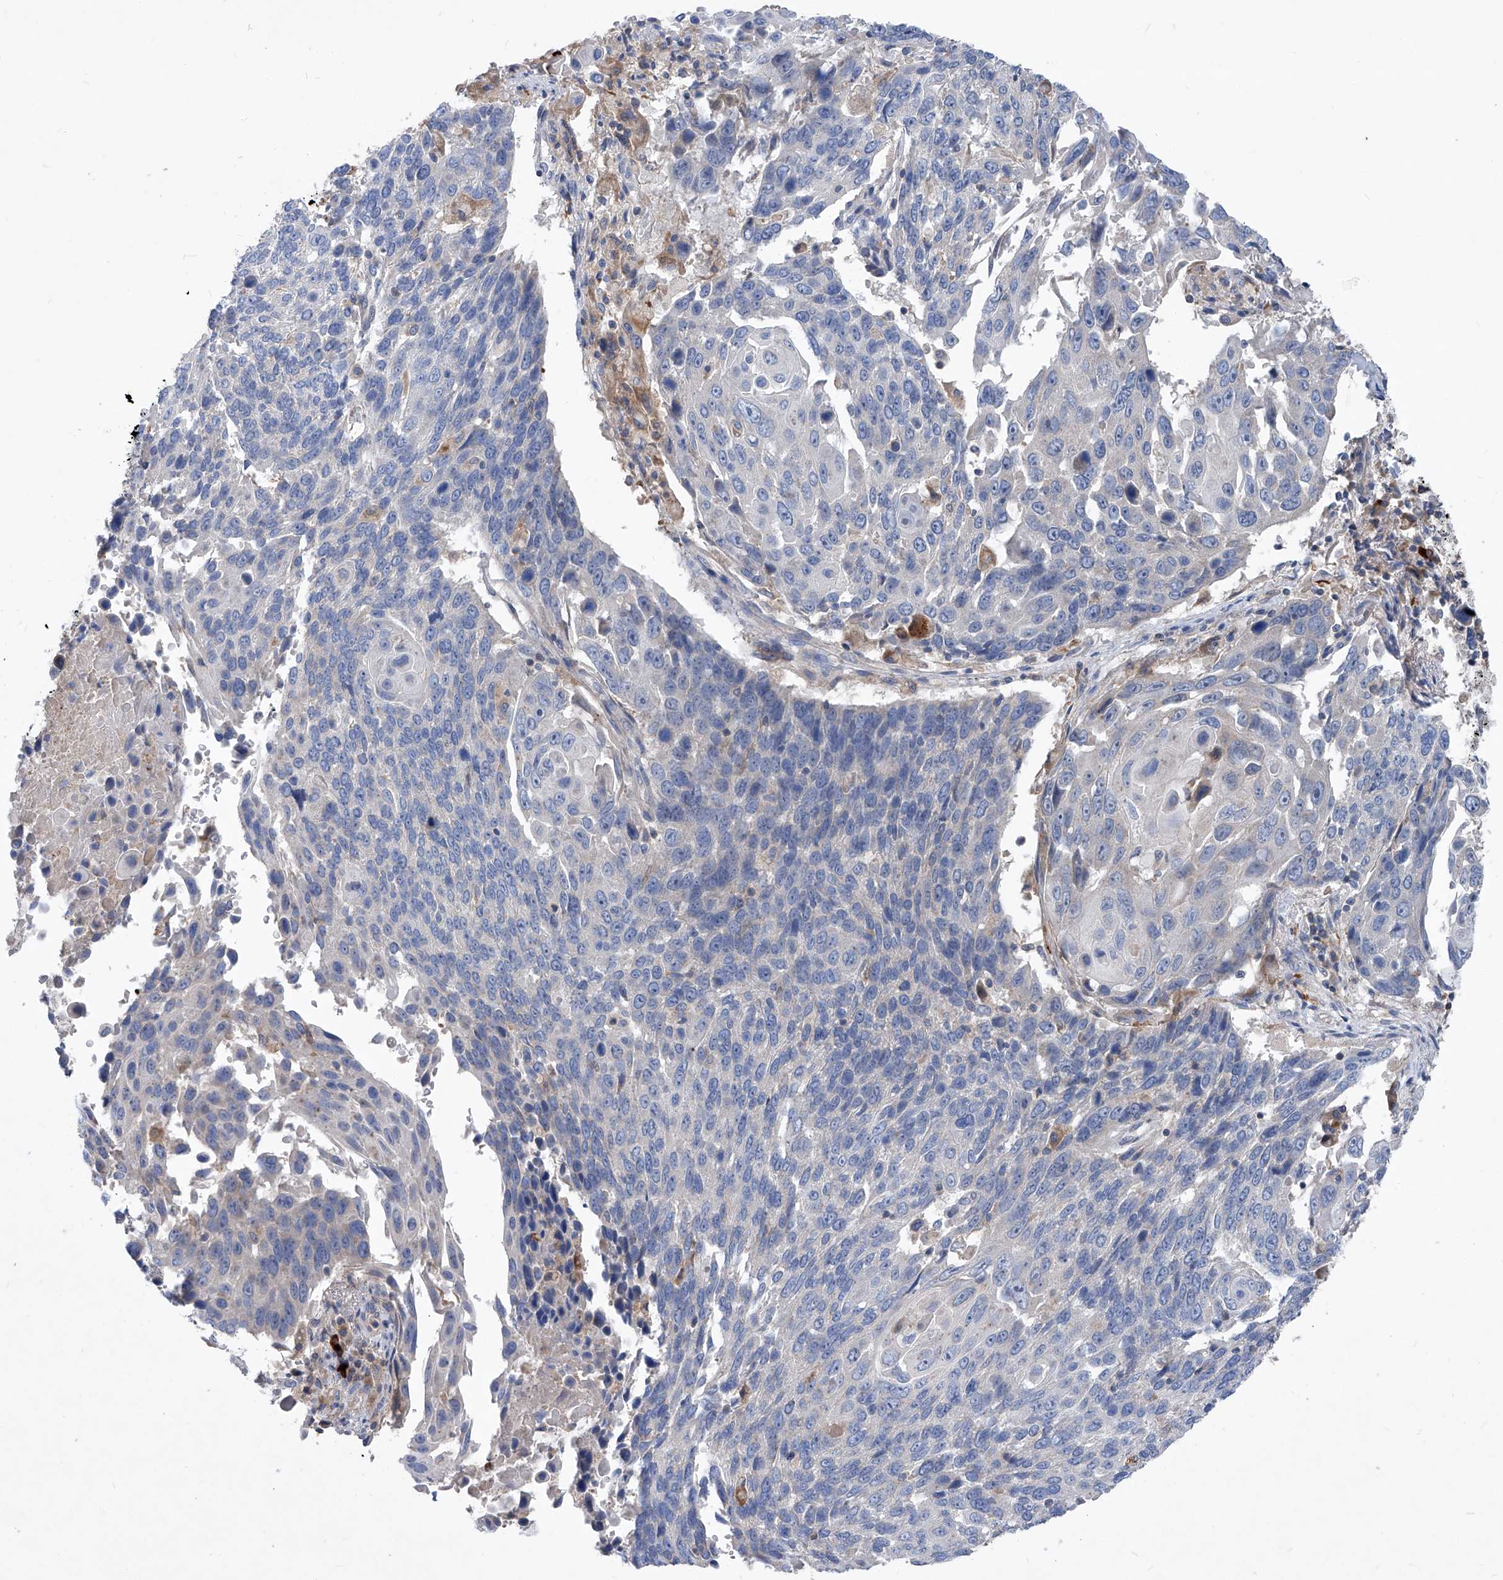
{"staining": {"intensity": "negative", "quantity": "none", "location": "none"}, "tissue": "lung cancer", "cell_type": "Tumor cells", "image_type": "cancer", "snomed": [{"axis": "morphology", "description": "Squamous cell carcinoma, NOS"}, {"axis": "topography", "description": "Lung"}], "caption": "Immunohistochemistry photomicrograph of neoplastic tissue: human lung squamous cell carcinoma stained with DAB exhibits no significant protein staining in tumor cells.", "gene": "EPHA8", "patient": {"sex": "male", "age": 66}}